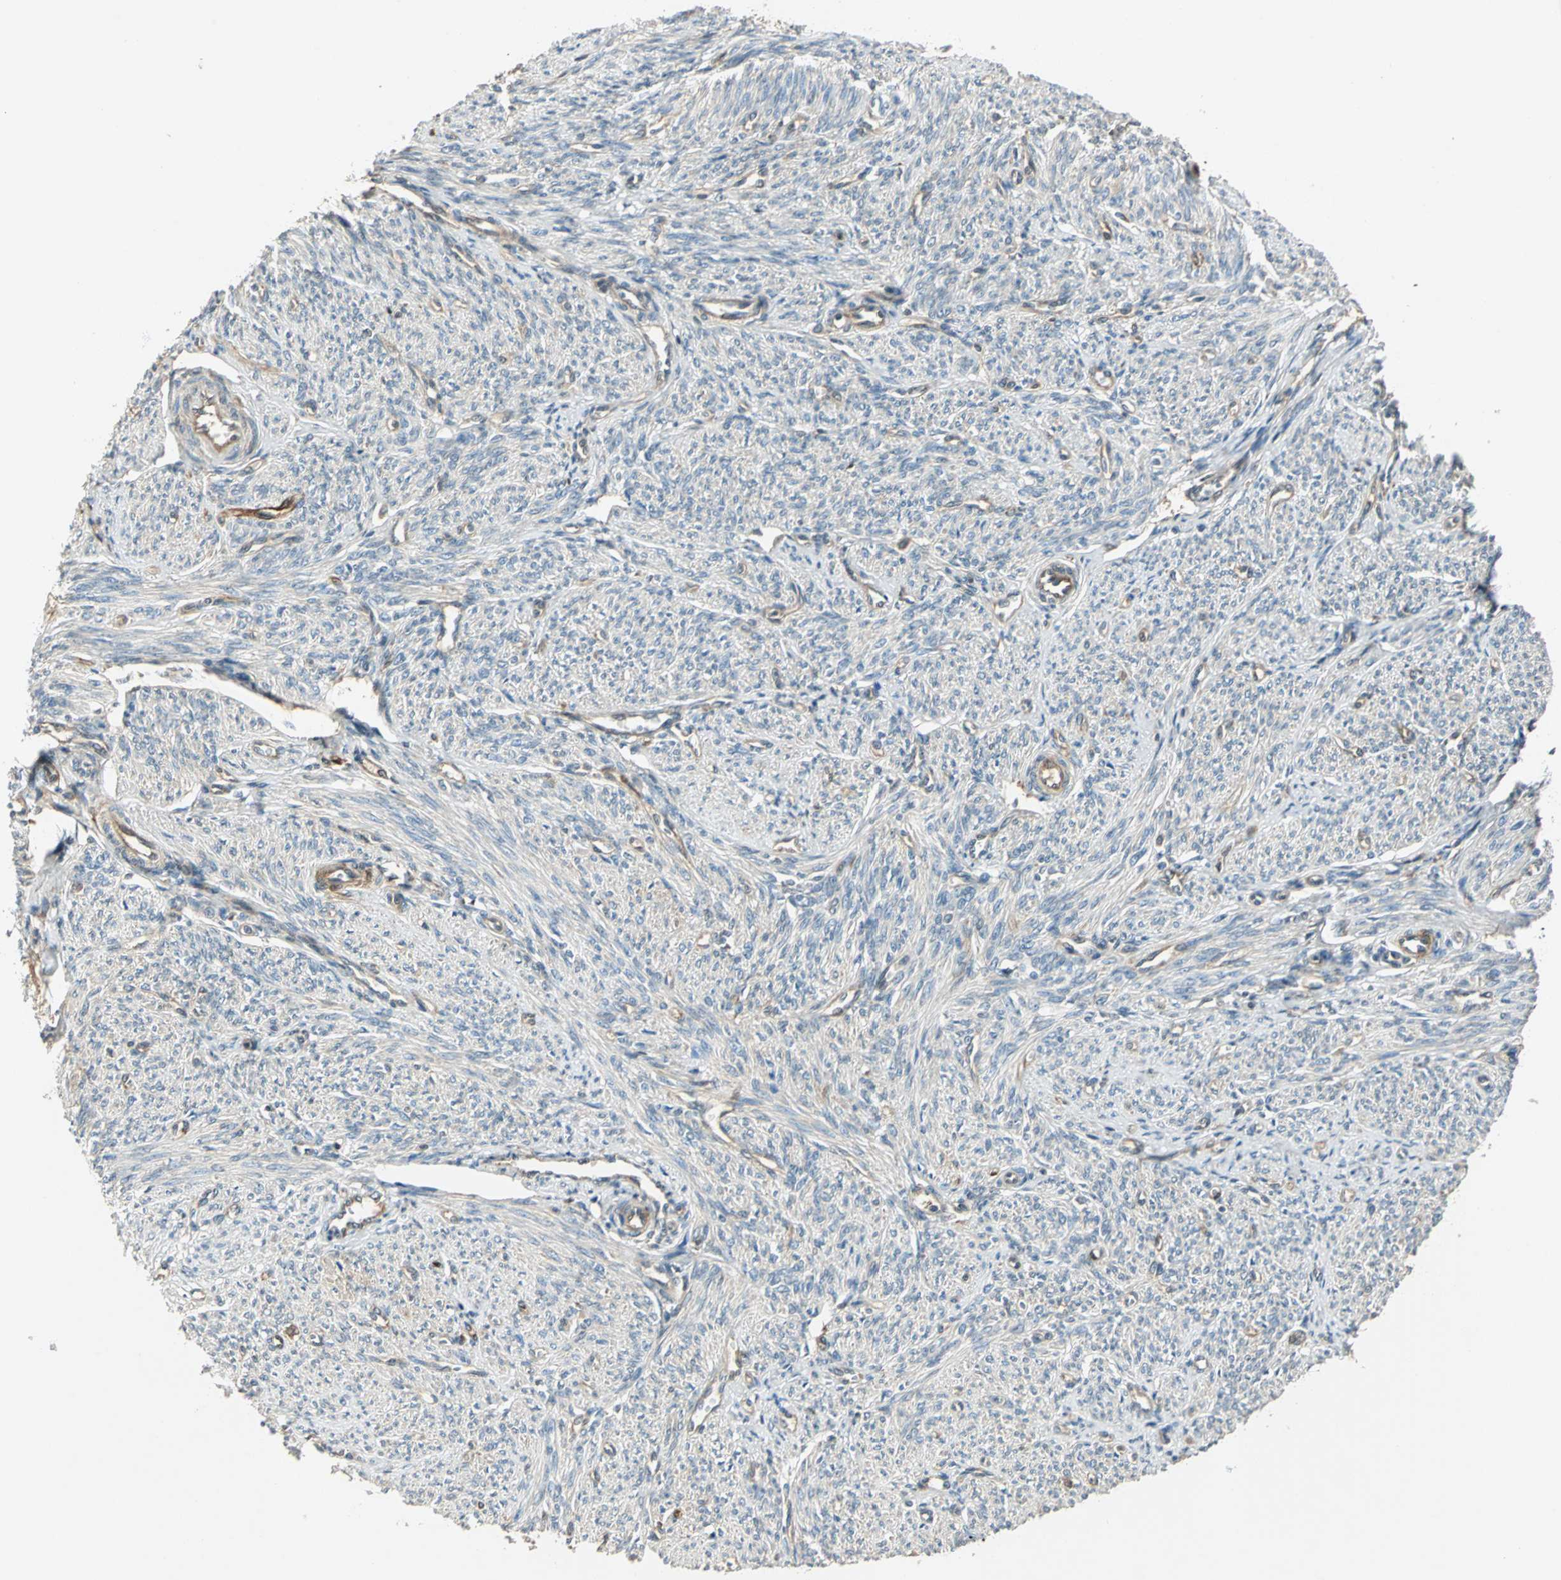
{"staining": {"intensity": "weak", "quantity": ">75%", "location": "cytoplasmic/membranous"}, "tissue": "smooth muscle", "cell_type": "Smooth muscle cells", "image_type": "normal", "snomed": [{"axis": "morphology", "description": "Normal tissue, NOS"}, {"axis": "topography", "description": "Smooth muscle"}], "caption": "A low amount of weak cytoplasmic/membranous staining is seen in approximately >75% of smooth muscle cells in benign smooth muscle. The staining is performed using DAB (3,3'-diaminobenzidine) brown chromogen to label protein expression. The nuclei are counter-stained blue using hematoxylin.", "gene": "RRM2B", "patient": {"sex": "female", "age": 65}}